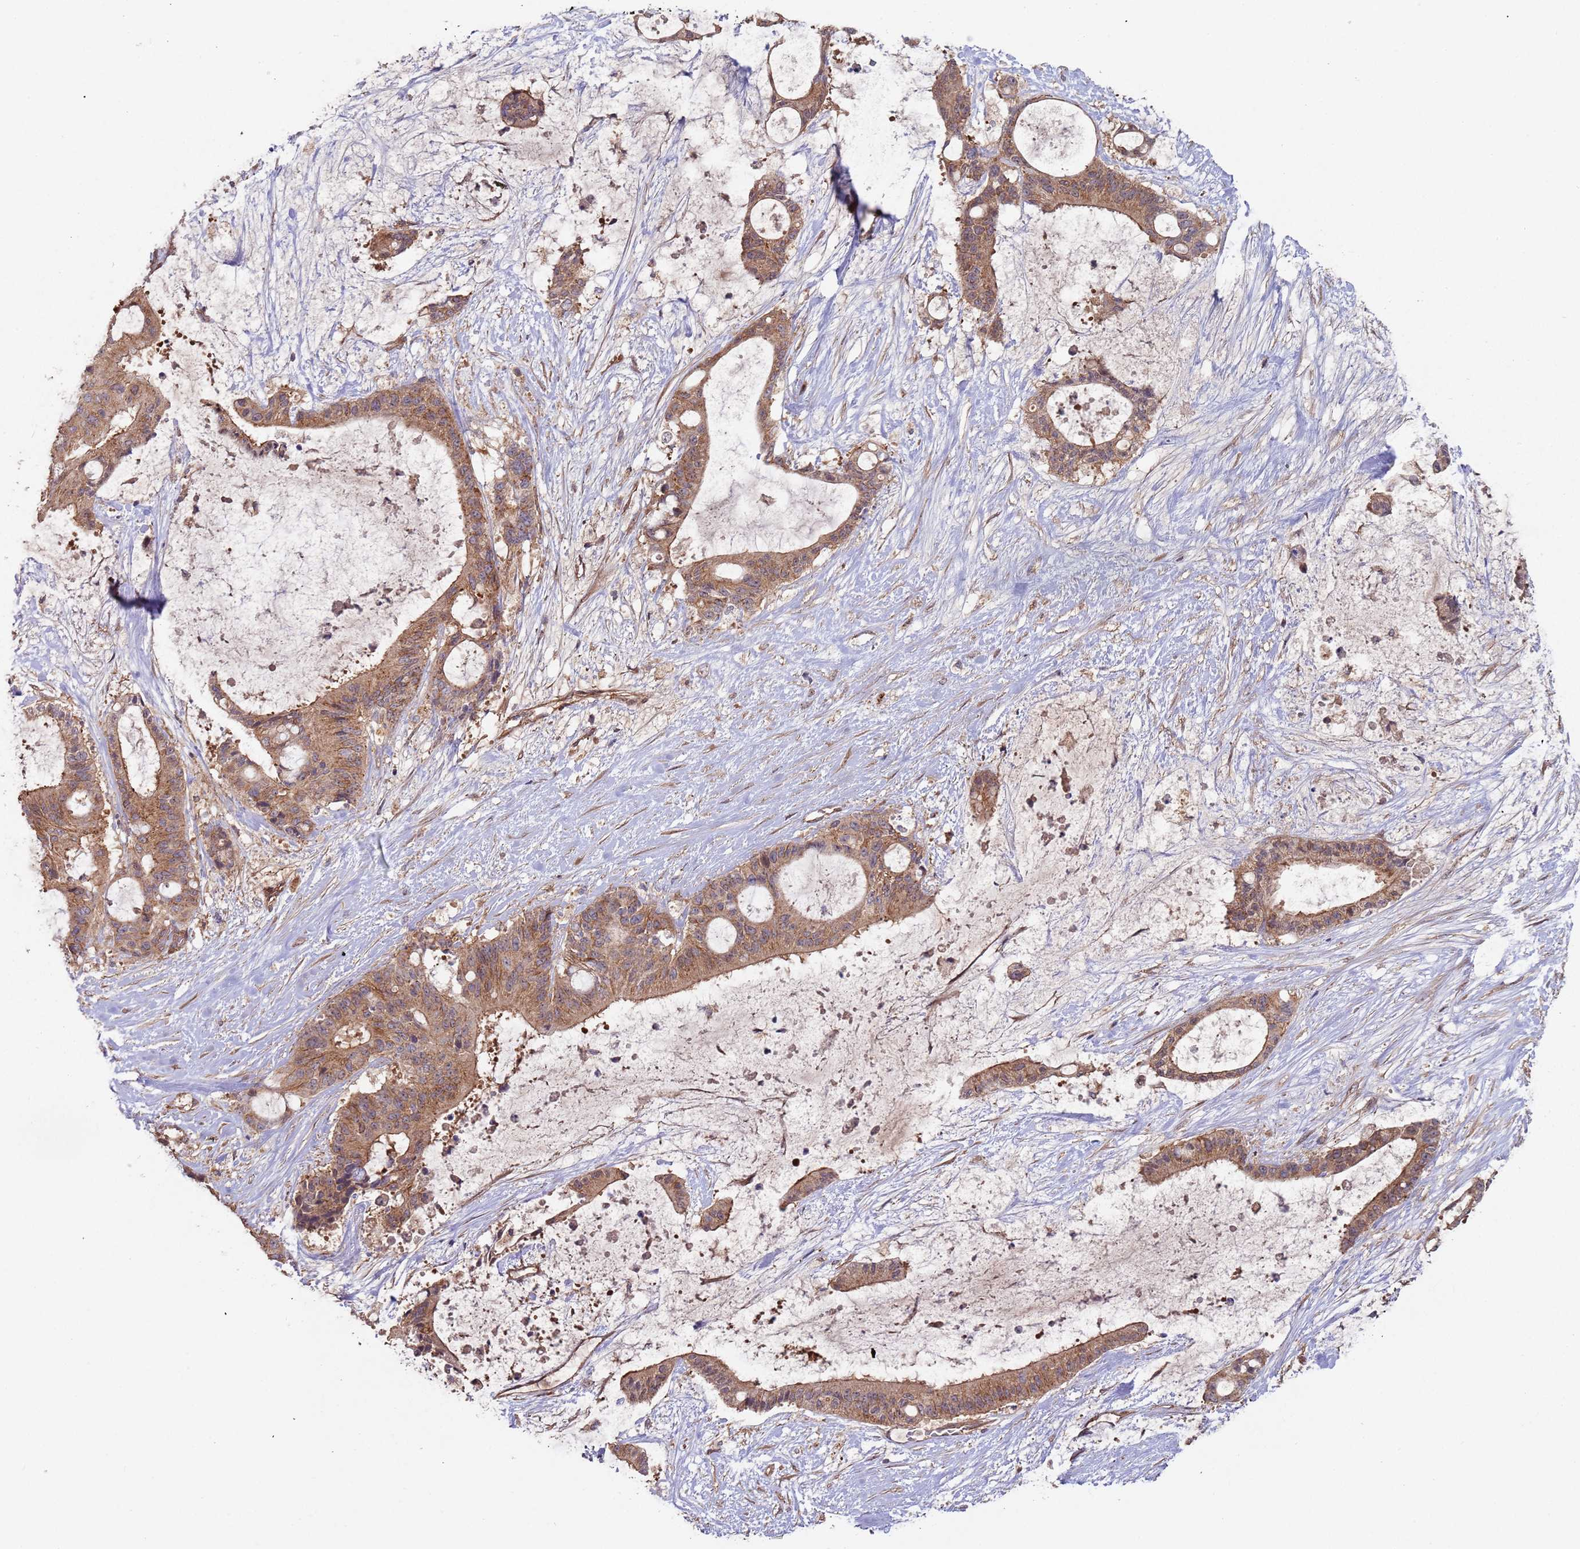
{"staining": {"intensity": "moderate", "quantity": ">75%", "location": "cytoplasmic/membranous"}, "tissue": "liver cancer", "cell_type": "Tumor cells", "image_type": "cancer", "snomed": [{"axis": "morphology", "description": "Normal tissue, NOS"}, {"axis": "morphology", "description": "Cholangiocarcinoma"}, {"axis": "topography", "description": "Liver"}, {"axis": "topography", "description": "Peripheral nerve tissue"}], "caption": "Protein analysis of liver cancer (cholangiocarcinoma) tissue demonstrates moderate cytoplasmic/membranous positivity in about >75% of tumor cells.", "gene": "KANSL1L", "patient": {"sex": "female", "age": 73}}